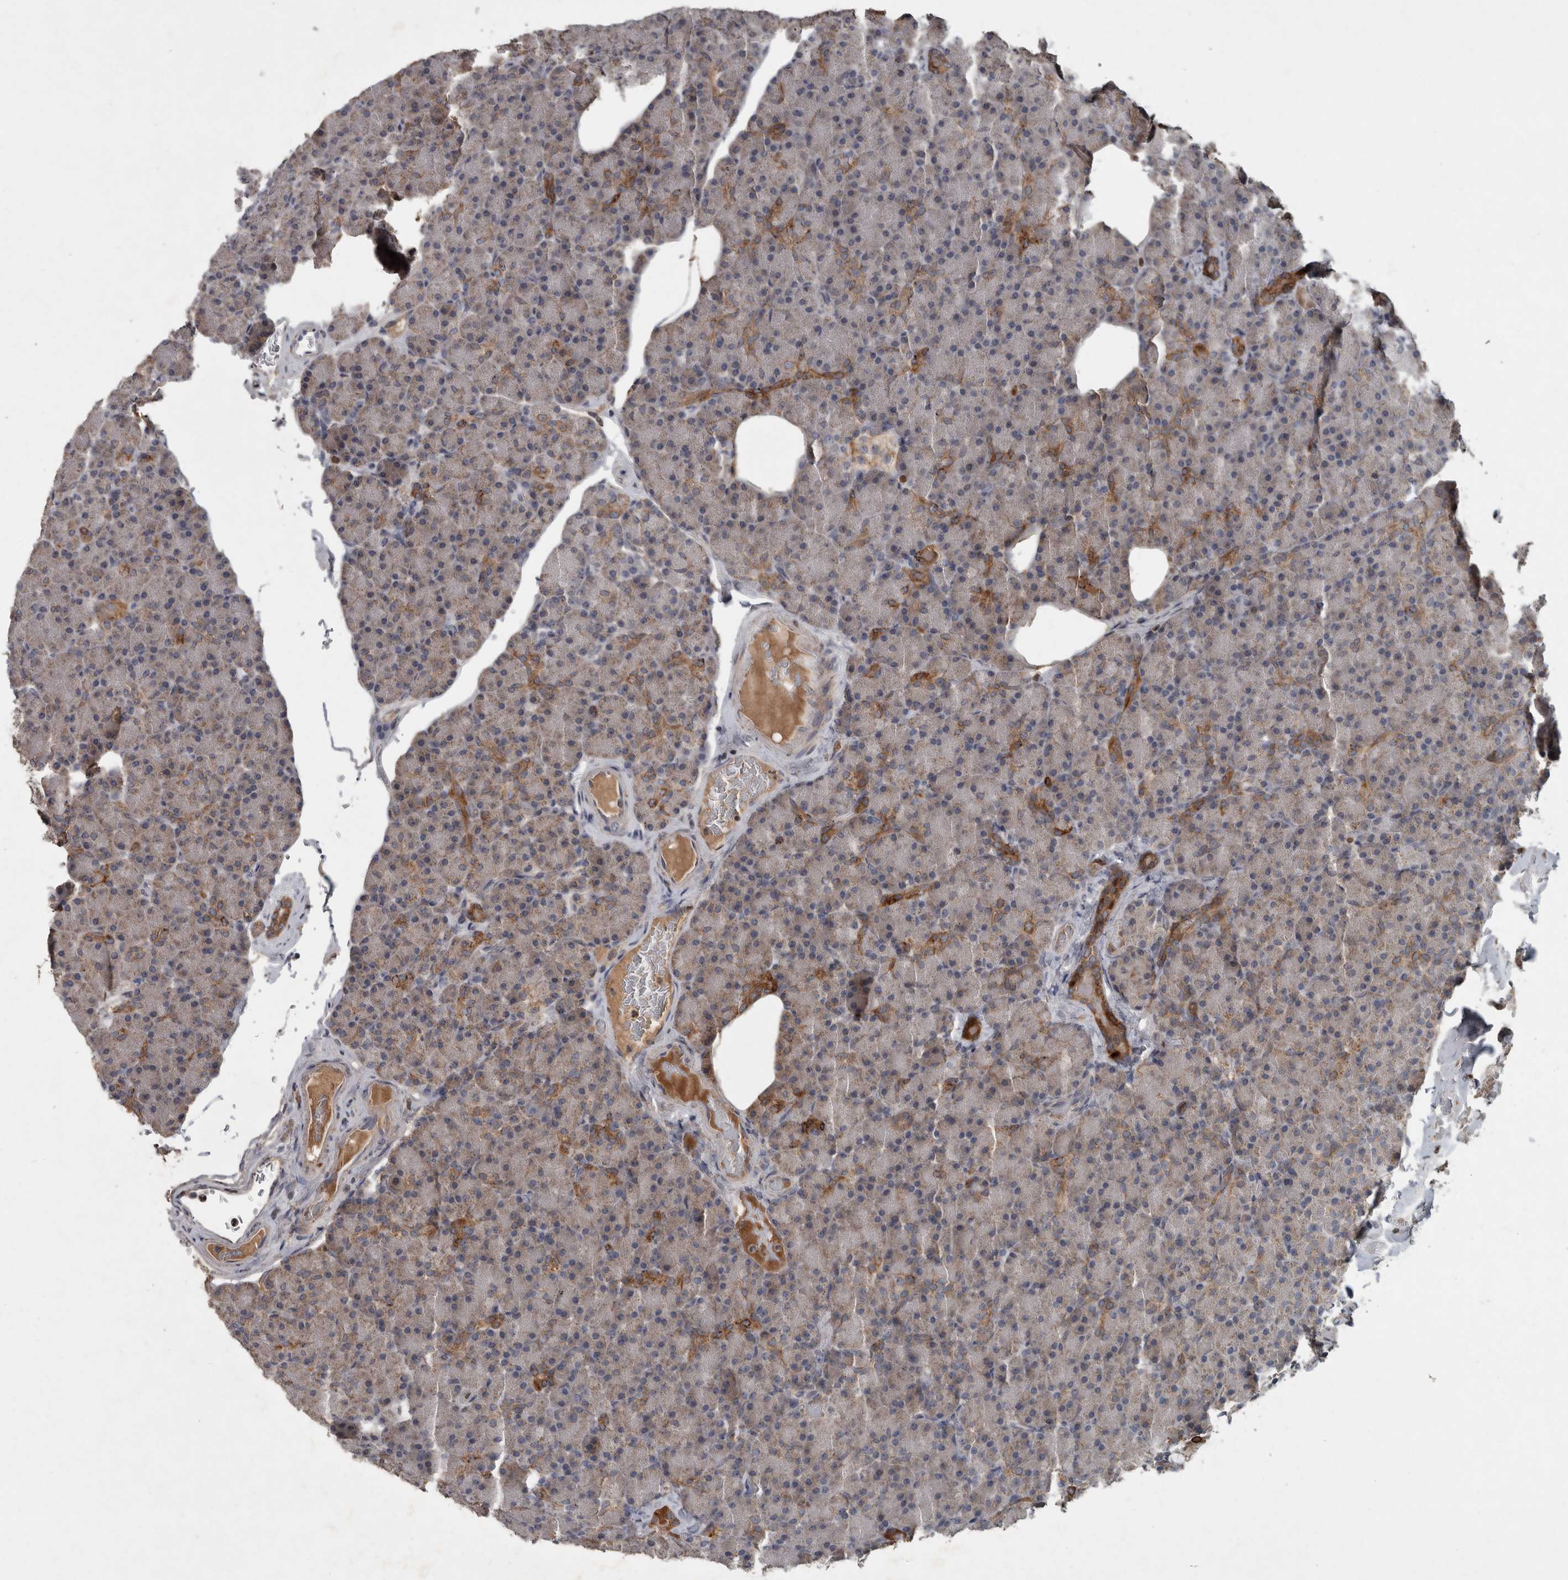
{"staining": {"intensity": "moderate", "quantity": "<25%", "location": "cytoplasmic/membranous"}, "tissue": "pancreas", "cell_type": "Exocrine glandular cells", "image_type": "normal", "snomed": [{"axis": "morphology", "description": "Normal tissue, NOS"}, {"axis": "topography", "description": "Pancreas"}], "caption": "Exocrine glandular cells exhibit low levels of moderate cytoplasmic/membranous positivity in about <25% of cells in benign pancreas.", "gene": "PPP1R3C", "patient": {"sex": "female", "age": 43}}